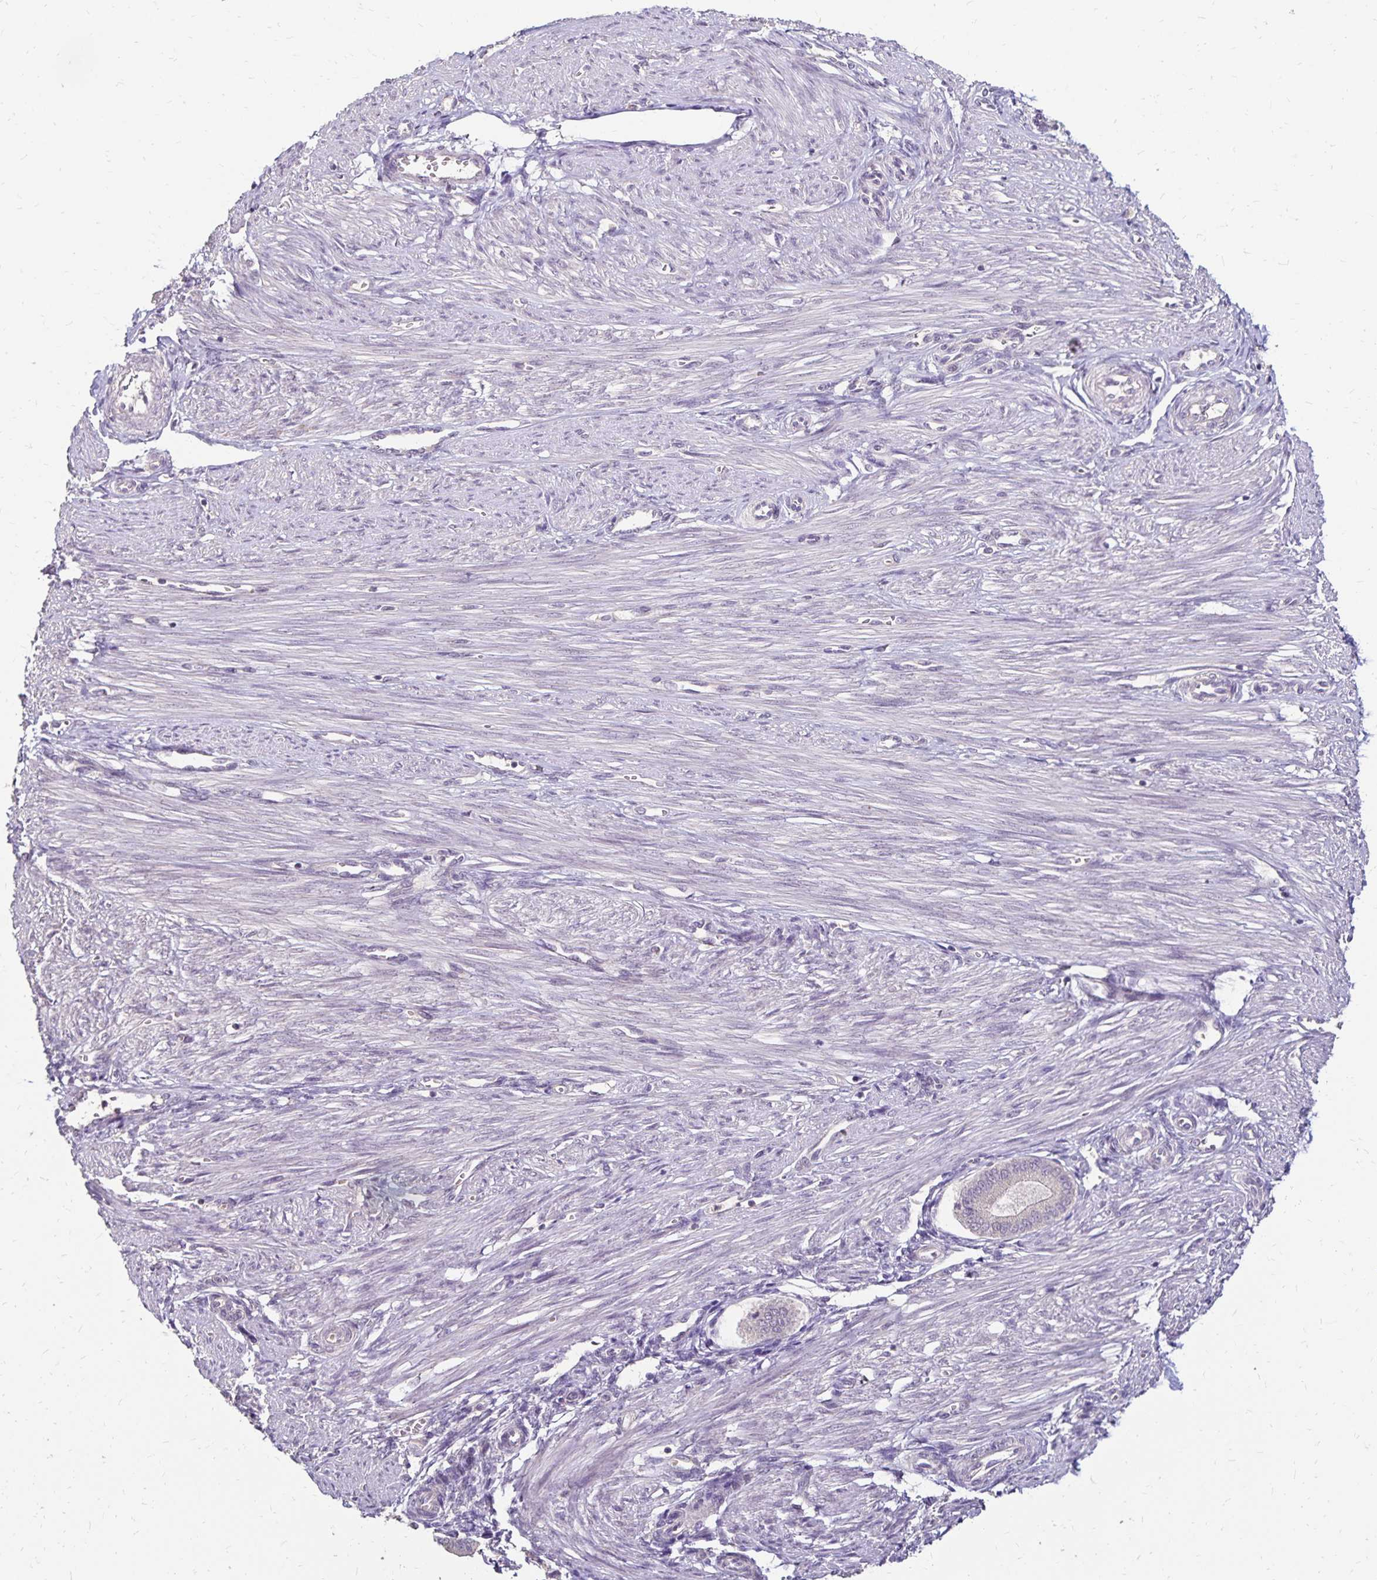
{"staining": {"intensity": "negative", "quantity": "none", "location": "none"}, "tissue": "endometrium", "cell_type": "Cells in endometrial stroma", "image_type": "normal", "snomed": [{"axis": "morphology", "description": "Normal tissue, NOS"}, {"axis": "topography", "description": "Endometrium"}], "caption": "Image shows no protein staining in cells in endometrial stroma of benign endometrium. (DAB immunohistochemistry (IHC) with hematoxylin counter stain).", "gene": "EMC10", "patient": {"sex": "female", "age": 24}}